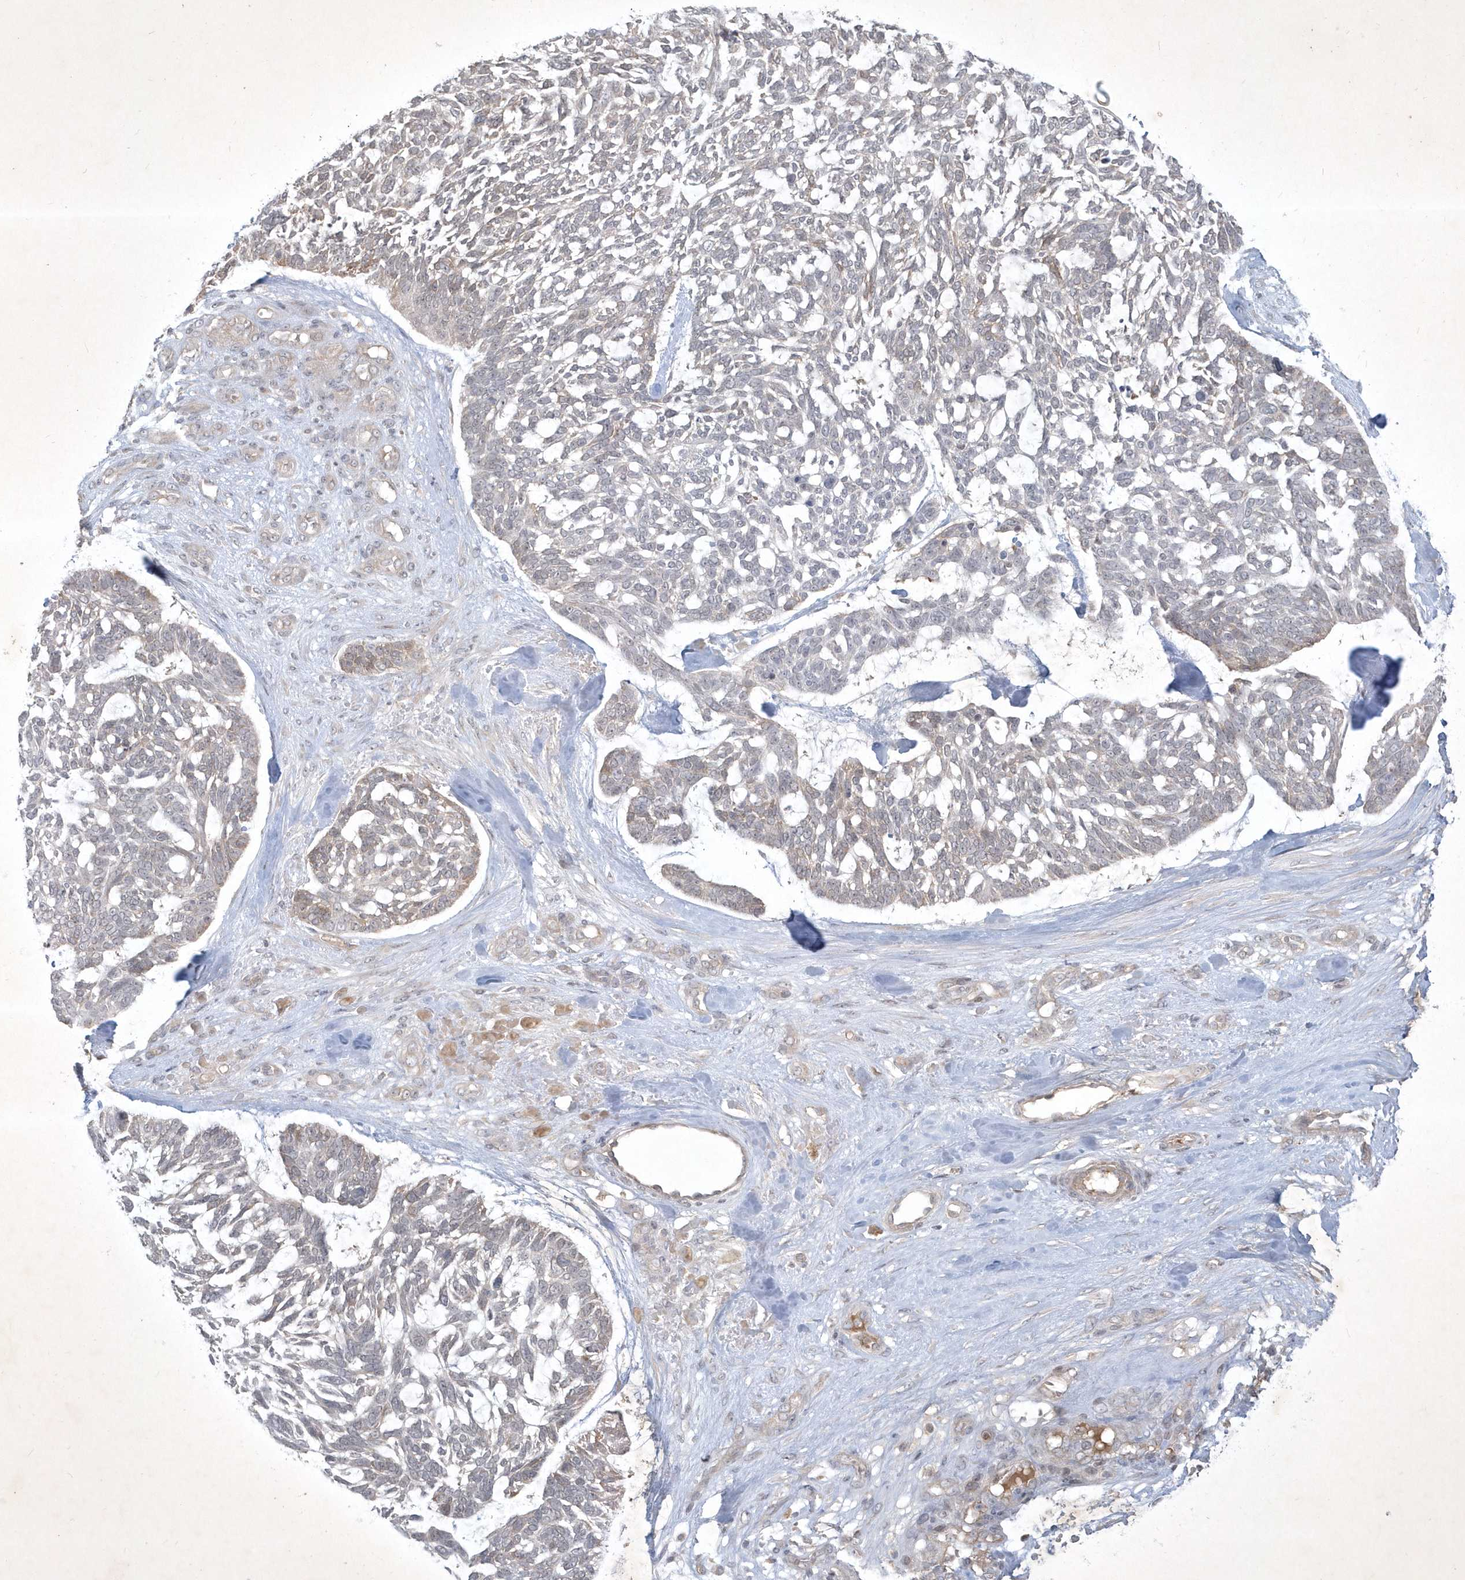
{"staining": {"intensity": "weak", "quantity": "<25%", "location": "cytoplasmic/membranous"}, "tissue": "skin cancer", "cell_type": "Tumor cells", "image_type": "cancer", "snomed": [{"axis": "morphology", "description": "Basal cell carcinoma"}, {"axis": "topography", "description": "Skin"}], "caption": "Immunohistochemistry (IHC) photomicrograph of neoplastic tissue: human skin cancer stained with DAB demonstrates no significant protein expression in tumor cells.", "gene": "BOD1", "patient": {"sex": "male", "age": 88}}